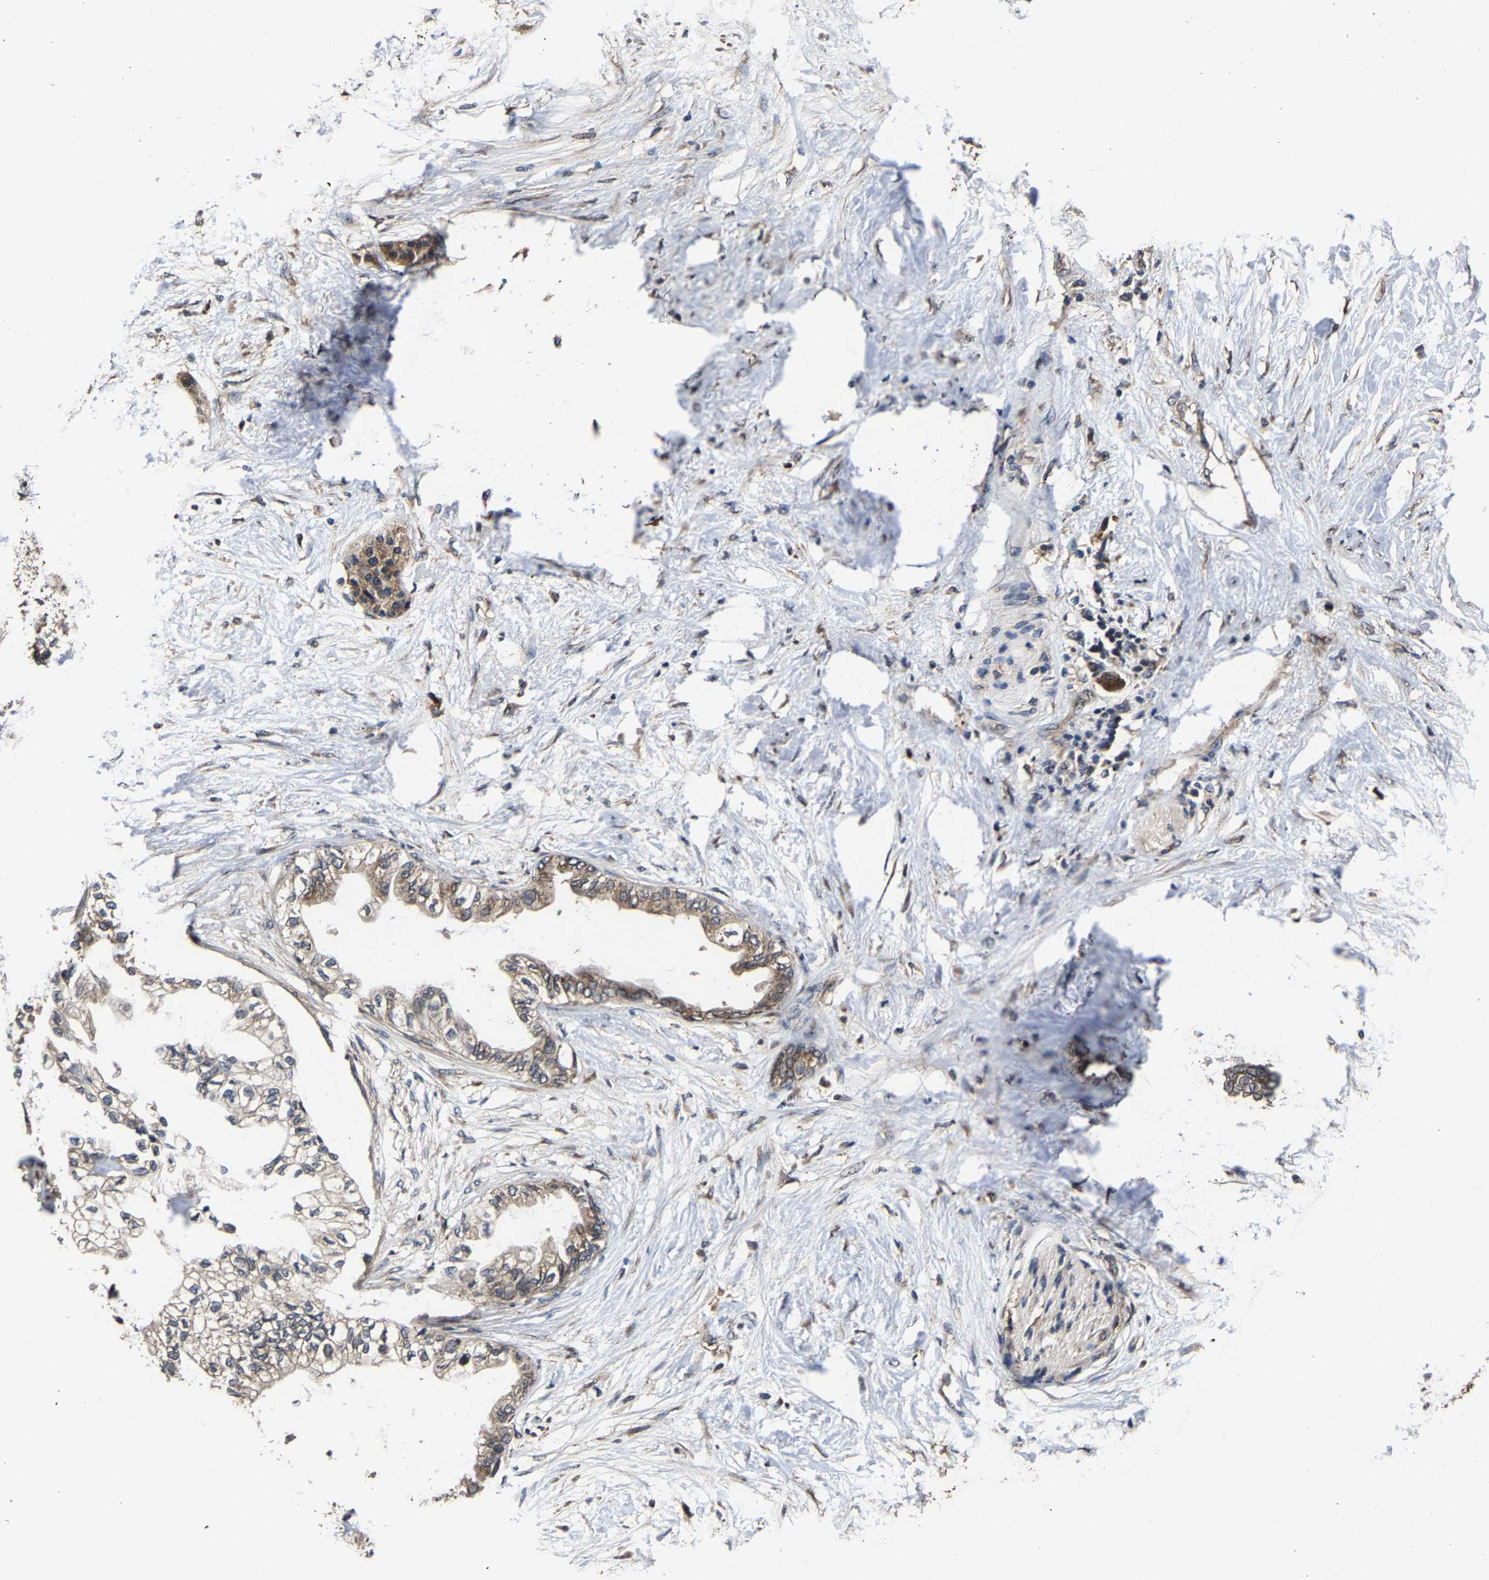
{"staining": {"intensity": "moderate", "quantity": ">75%", "location": "cytoplasmic/membranous"}, "tissue": "pancreatic cancer", "cell_type": "Tumor cells", "image_type": "cancer", "snomed": [{"axis": "morphology", "description": "Normal tissue, NOS"}, {"axis": "morphology", "description": "Adenocarcinoma, NOS"}, {"axis": "topography", "description": "Pancreas"}, {"axis": "topography", "description": "Duodenum"}], "caption": "DAB (3,3'-diaminobenzidine) immunohistochemical staining of adenocarcinoma (pancreatic) displays moderate cytoplasmic/membranous protein expression in about >75% of tumor cells.", "gene": "EBAG9", "patient": {"sex": "female", "age": 60}}